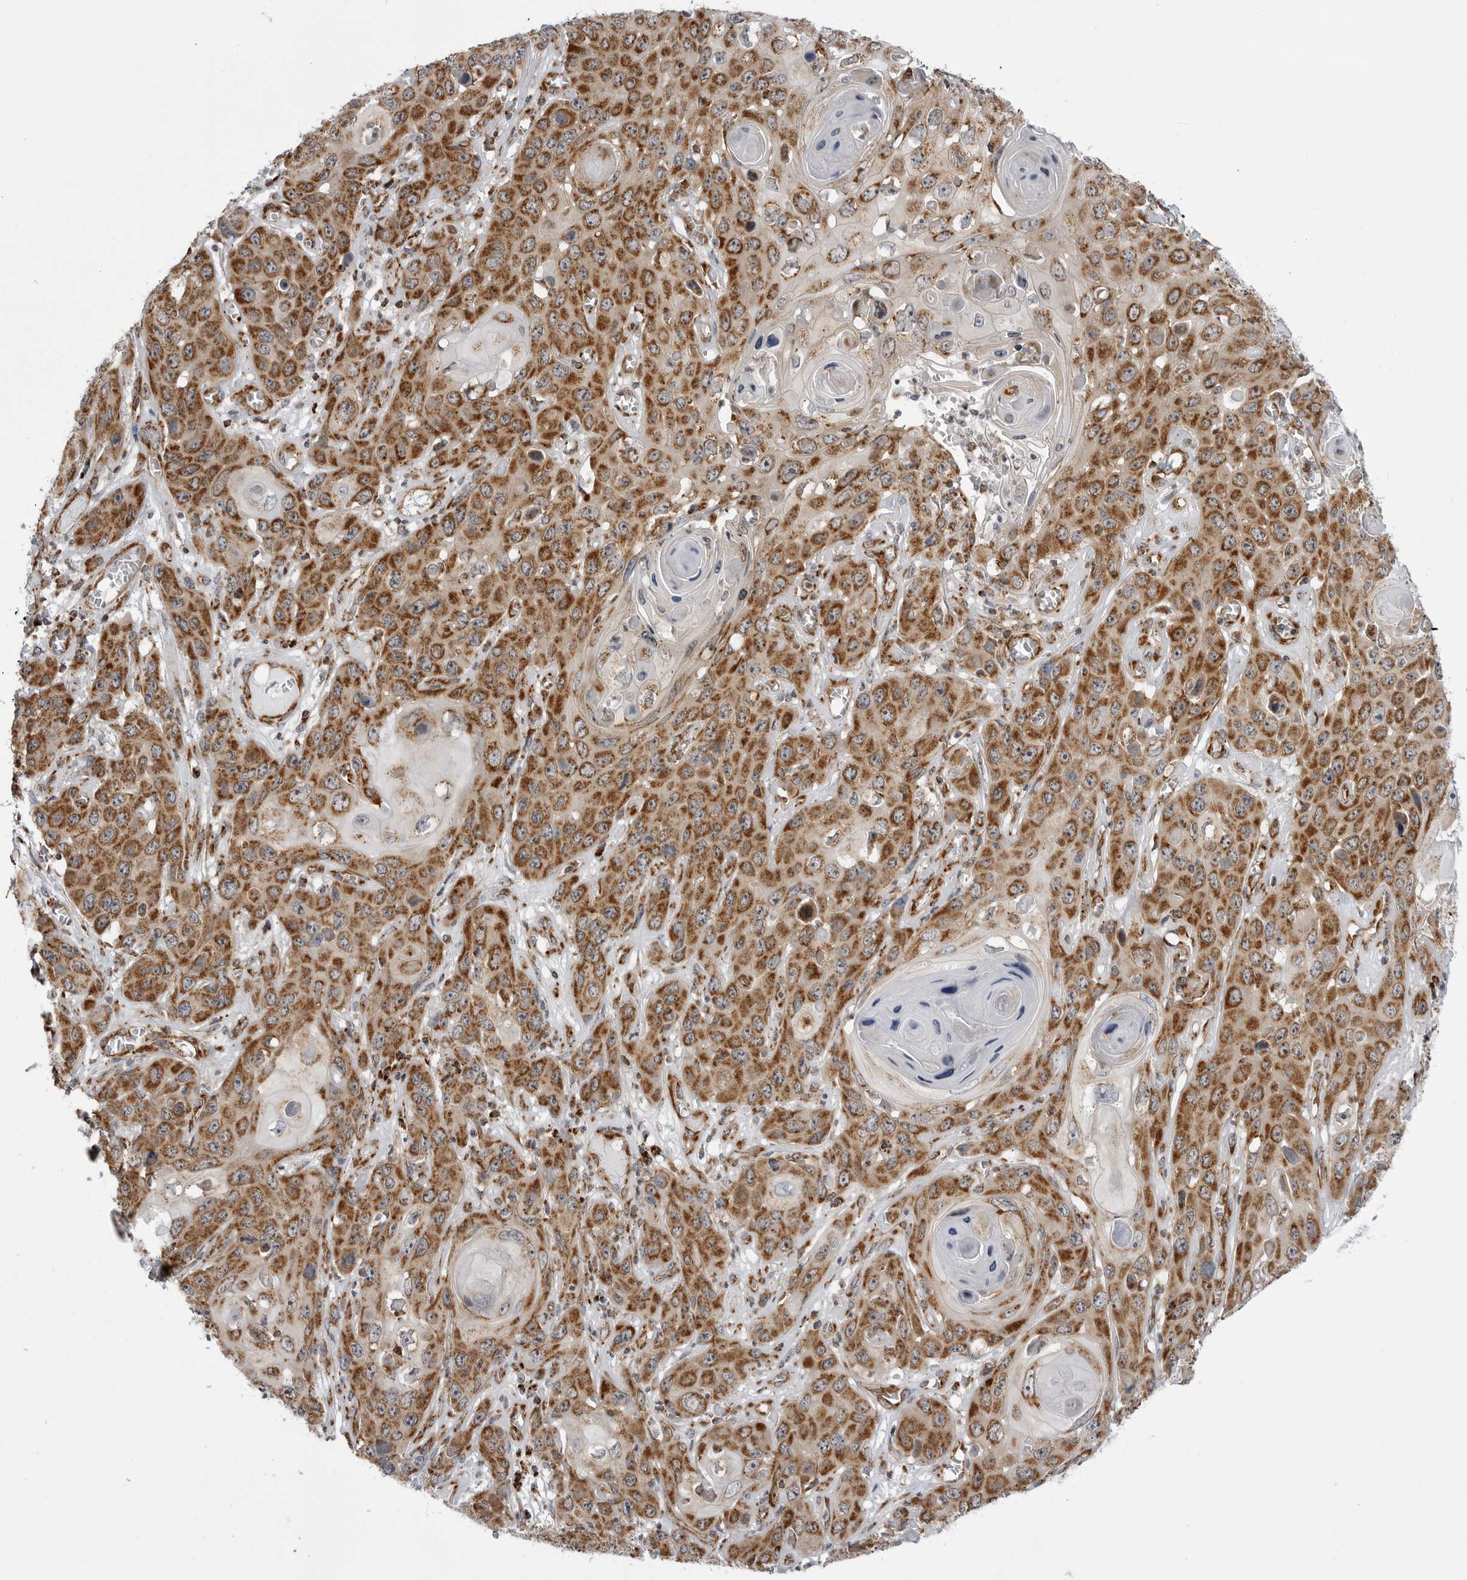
{"staining": {"intensity": "strong", "quantity": ">75%", "location": "cytoplasmic/membranous"}, "tissue": "skin cancer", "cell_type": "Tumor cells", "image_type": "cancer", "snomed": [{"axis": "morphology", "description": "Squamous cell carcinoma, NOS"}, {"axis": "topography", "description": "Skin"}], "caption": "This photomicrograph demonstrates squamous cell carcinoma (skin) stained with immunohistochemistry to label a protein in brown. The cytoplasmic/membranous of tumor cells show strong positivity for the protein. Nuclei are counter-stained blue.", "gene": "FH", "patient": {"sex": "male", "age": 55}}